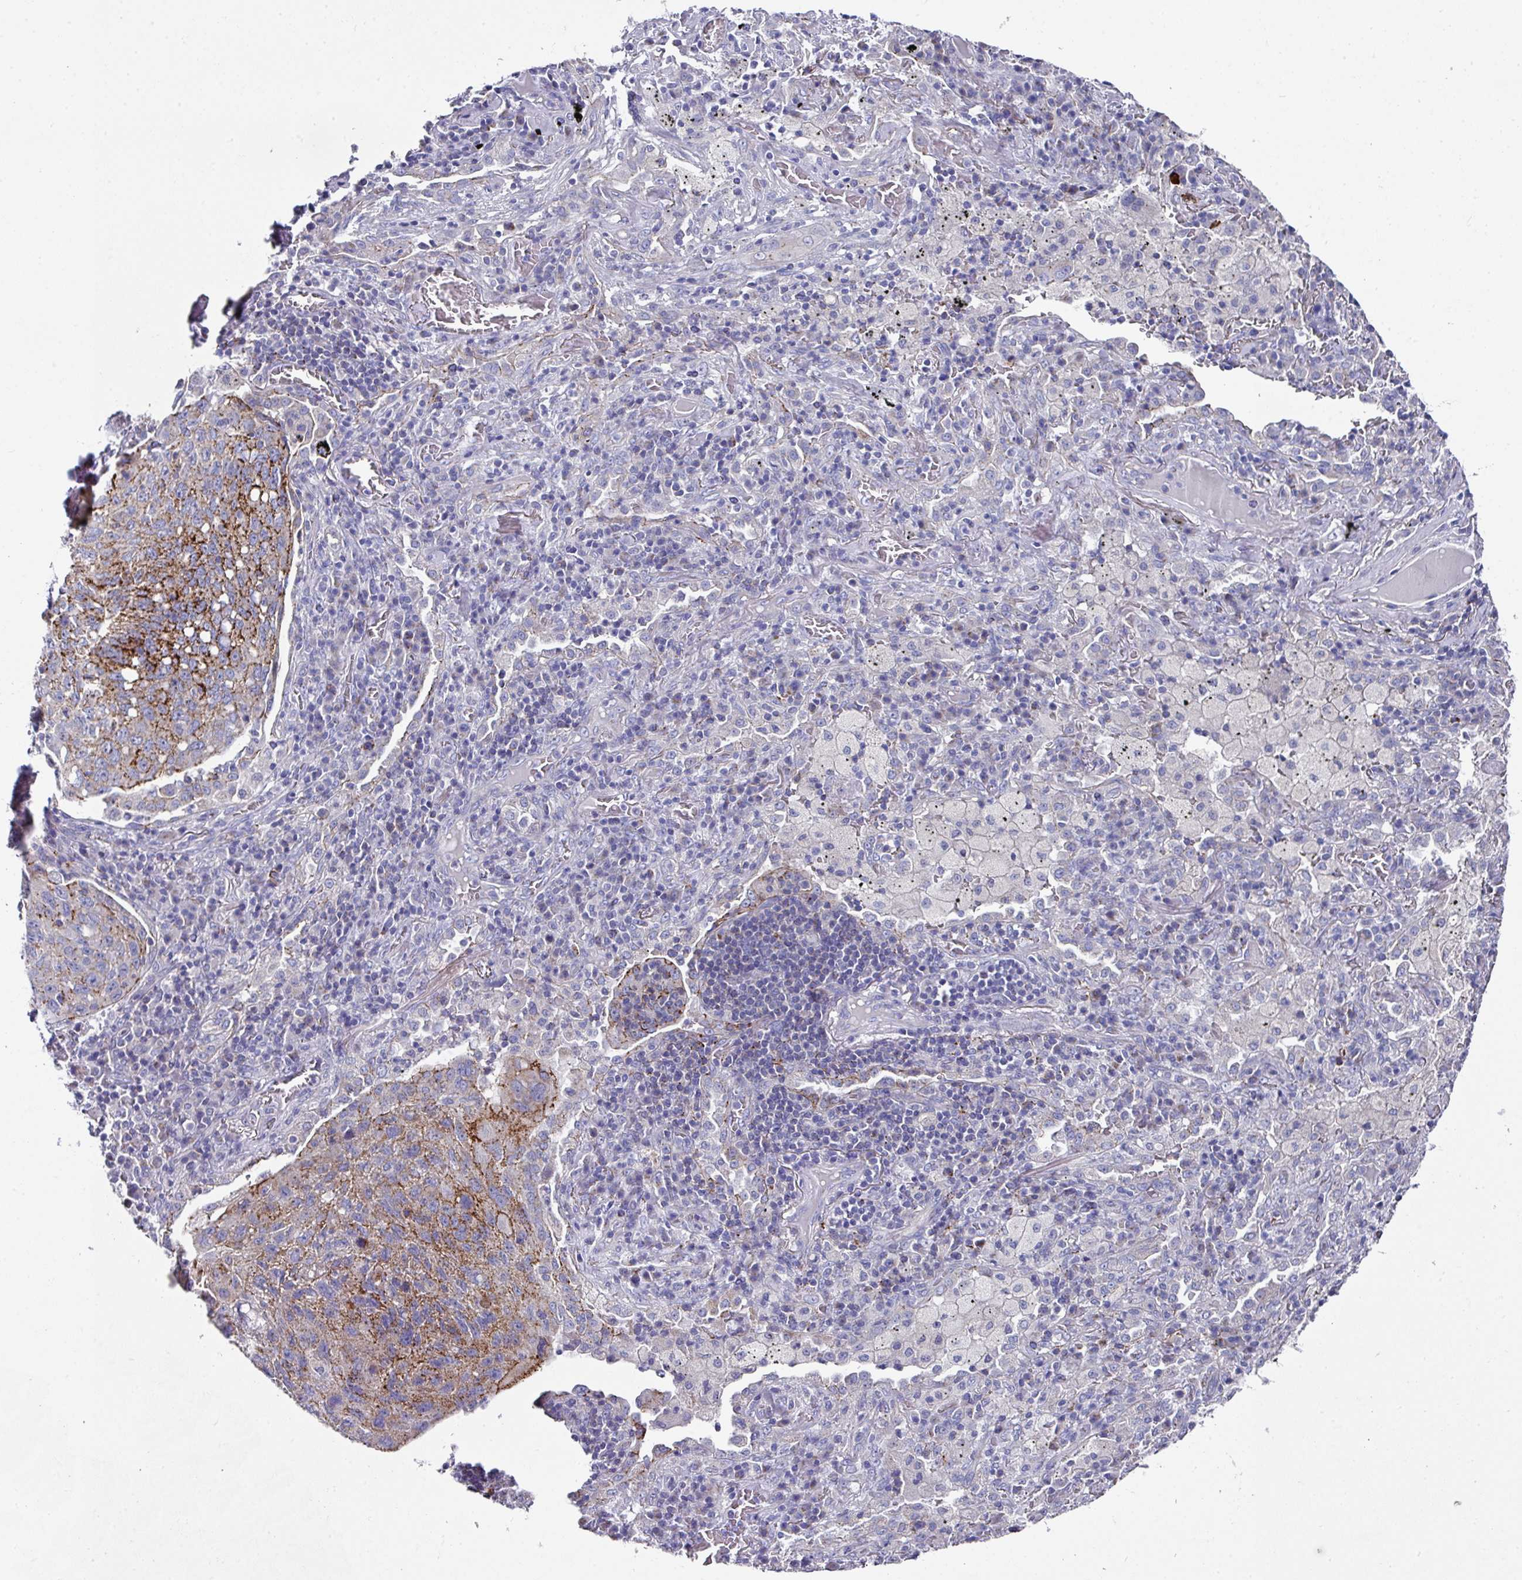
{"staining": {"intensity": "moderate", "quantity": ">75%", "location": "cytoplasmic/membranous"}, "tissue": "lung cancer", "cell_type": "Tumor cells", "image_type": "cancer", "snomed": [{"axis": "morphology", "description": "Squamous cell carcinoma, NOS"}, {"axis": "topography", "description": "Lung"}], "caption": "A photomicrograph of lung cancer stained for a protein reveals moderate cytoplasmic/membranous brown staining in tumor cells.", "gene": "CLDN1", "patient": {"sex": "female", "age": 63}}